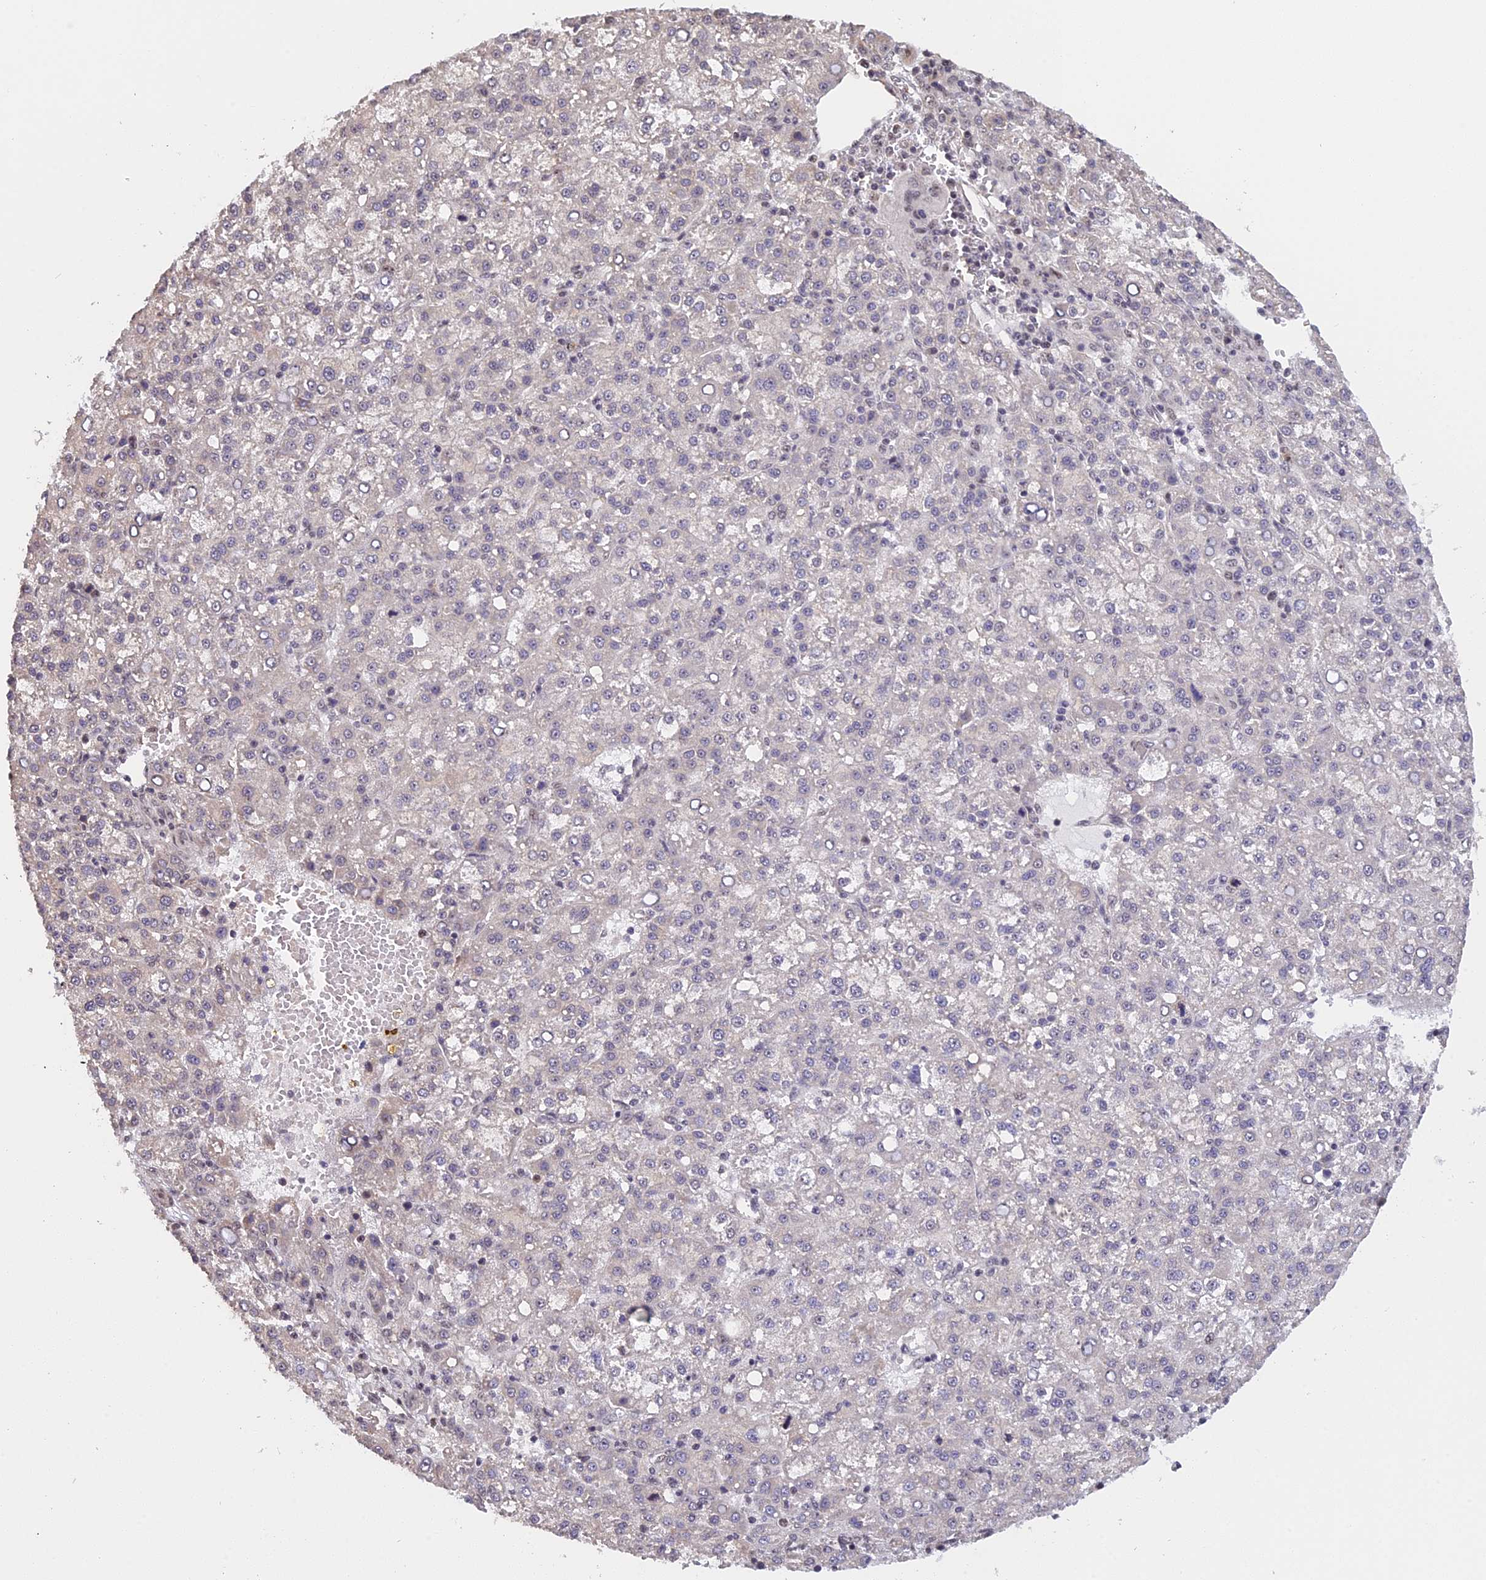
{"staining": {"intensity": "negative", "quantity": "none", "location": "none"}, "tissue": "liver cancer", "cell_type": "Tumor cells", "image_type": "cancer", "snomed": [{"axis": "morphology", "description": "Carcinoma, Hepatocellular, NOS"}, {"axis": "topography", "description": "Liver"}], "caption": "Hepatocellular carcinoma (liver) stained for a protein using immunohistochemistry displays no staining tumor cells.", "gene": "MGA", "patient": {"sex": "female", "age": 58}}